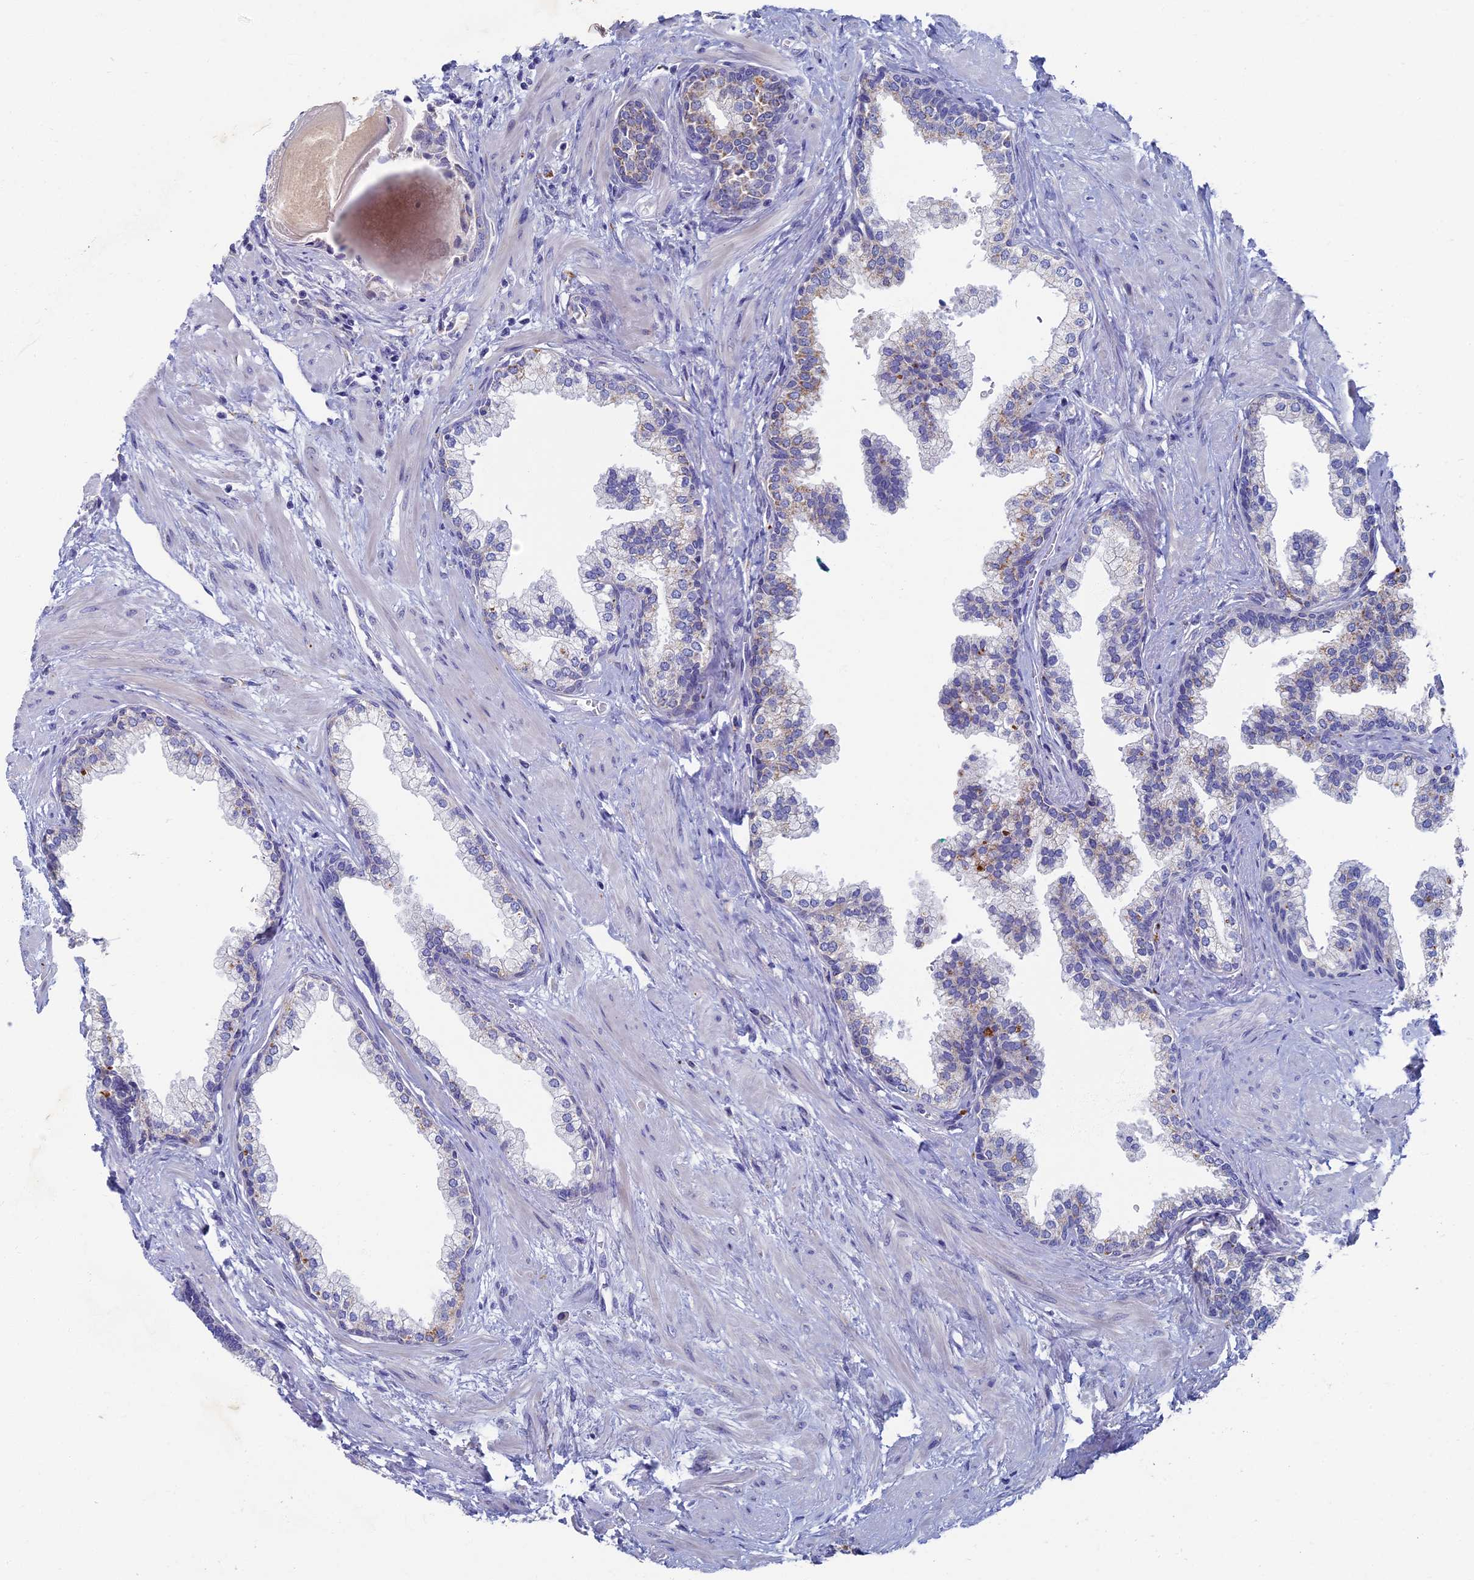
{"staining": {"intensity": "weak", "quantity": "<25%", "location": "cytoplasmic/membranous"}, "tissue": "prostate", "cell_type": "Glandular cells", "image_type": "normal", "snomed": [{"axis": "morphology", "description": "Normal tissue, NOS"}, {"axis": "topography", "description": "Prostate"}], "caption": "Immunohistochemistry histopathology image of unremarkable prostate stained for a protein (brown), which exhibits no staining in glandular cells.", "gene": "OAT", "patient": {"sex": "male", "age": 57}}